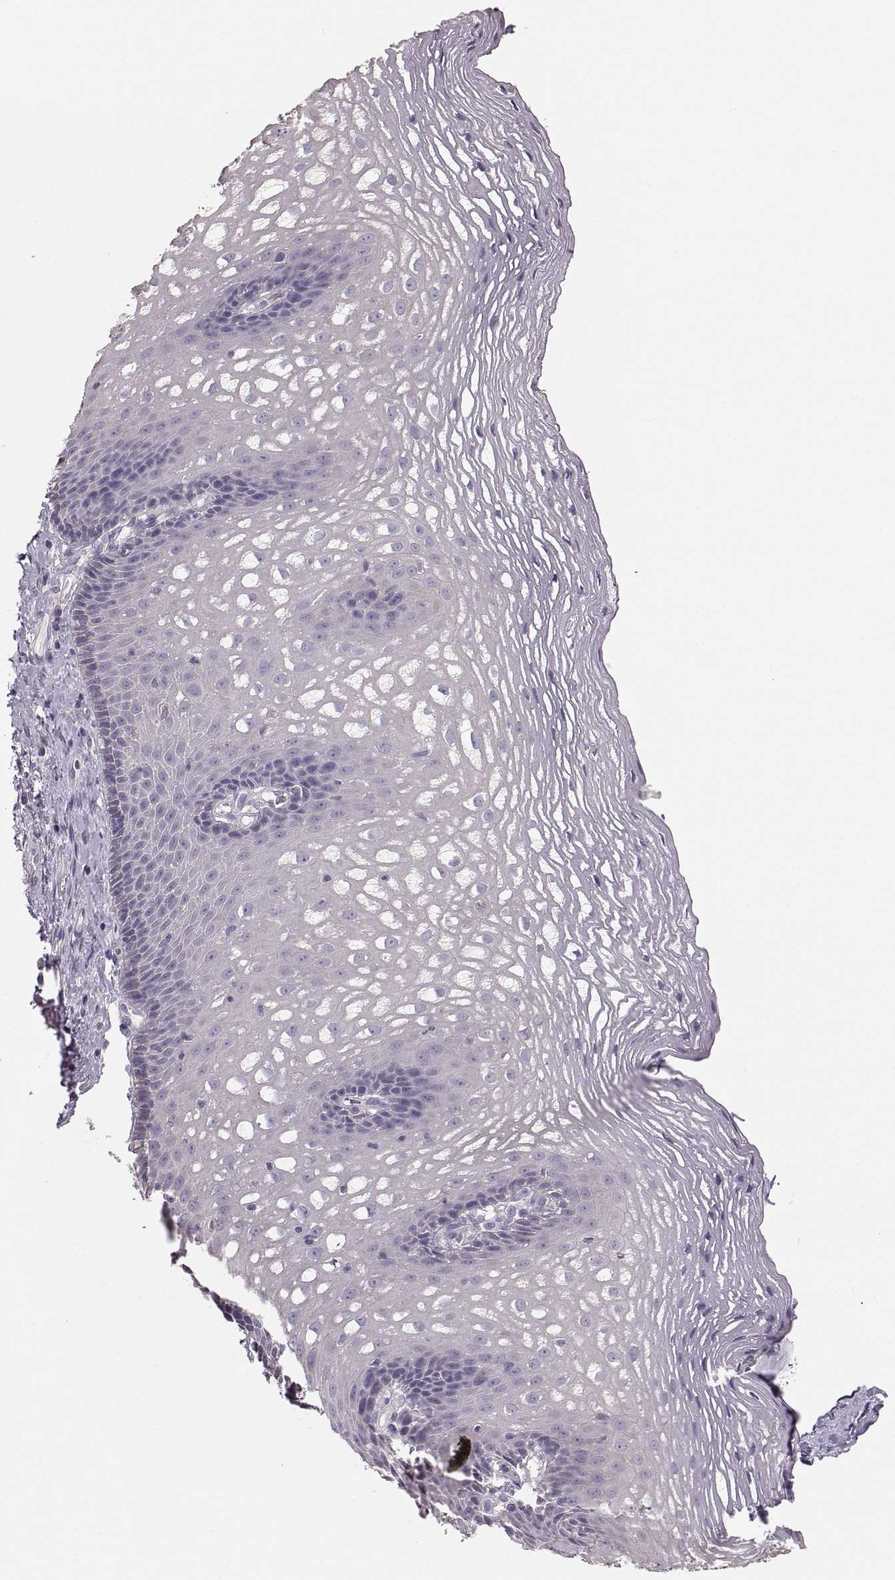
{"staining": {"intensity": "negative", "quantity": "none", "location": "none"}, "tissue": "esophagus", "cell_type": "Squamous epithelial cells", "image_type": "normal", "snomed": [{"axis": "morphology", "description": "Normal tissue, NOS"}, {"axis": "topography", "description": "Esophagus"}], "caption": "Immunohistochemistry (IHC) photomicrograph of unremarkable esophagus: human esophagus stained with DAB (3,3'-diaminobenzidine) demonstrates no significant protein positivity in squamous epithelial cells. Nuclei are stained in blue.", "gene": "RUNDC3A", "patient": {"sex": "male", "age": 76}}